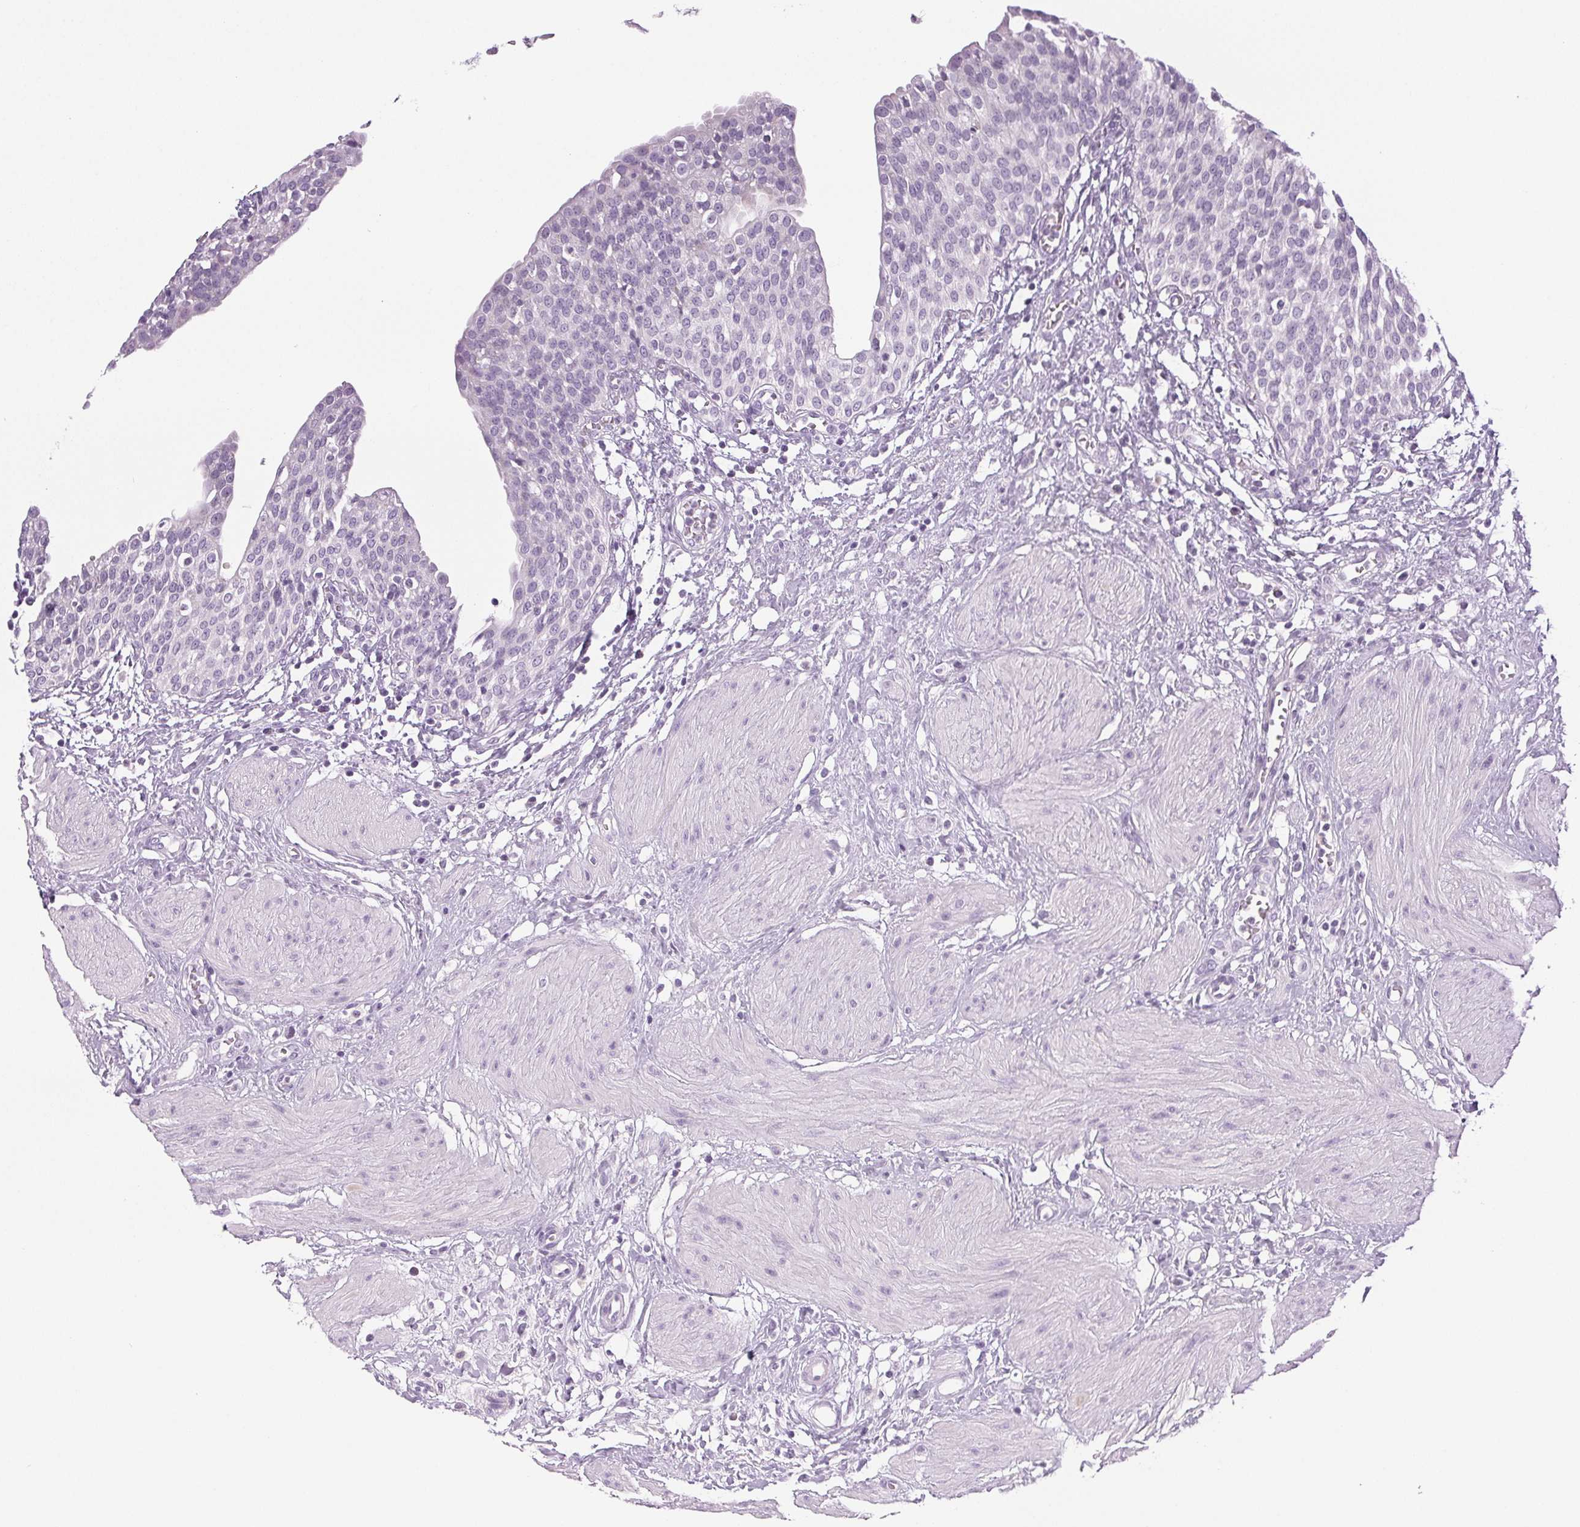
{"staining": {"intensity": "negative", "quantity": "none", "location": "none"}, "tissue": "urinary bladder", "cell_type": "Urothelial cells", "image_type": "normal", "snomed": [{"axis": "morphology", "description": "Normal tissue, NOS"}, {"axis": "topography", "description": "Urinary bladder"}], "caption": "IHC of benign human urinary bladder demonstrates no staining in urothelial cells.", "gene": "COL7A1", "patient": {"sex": "male", "age": 55}}